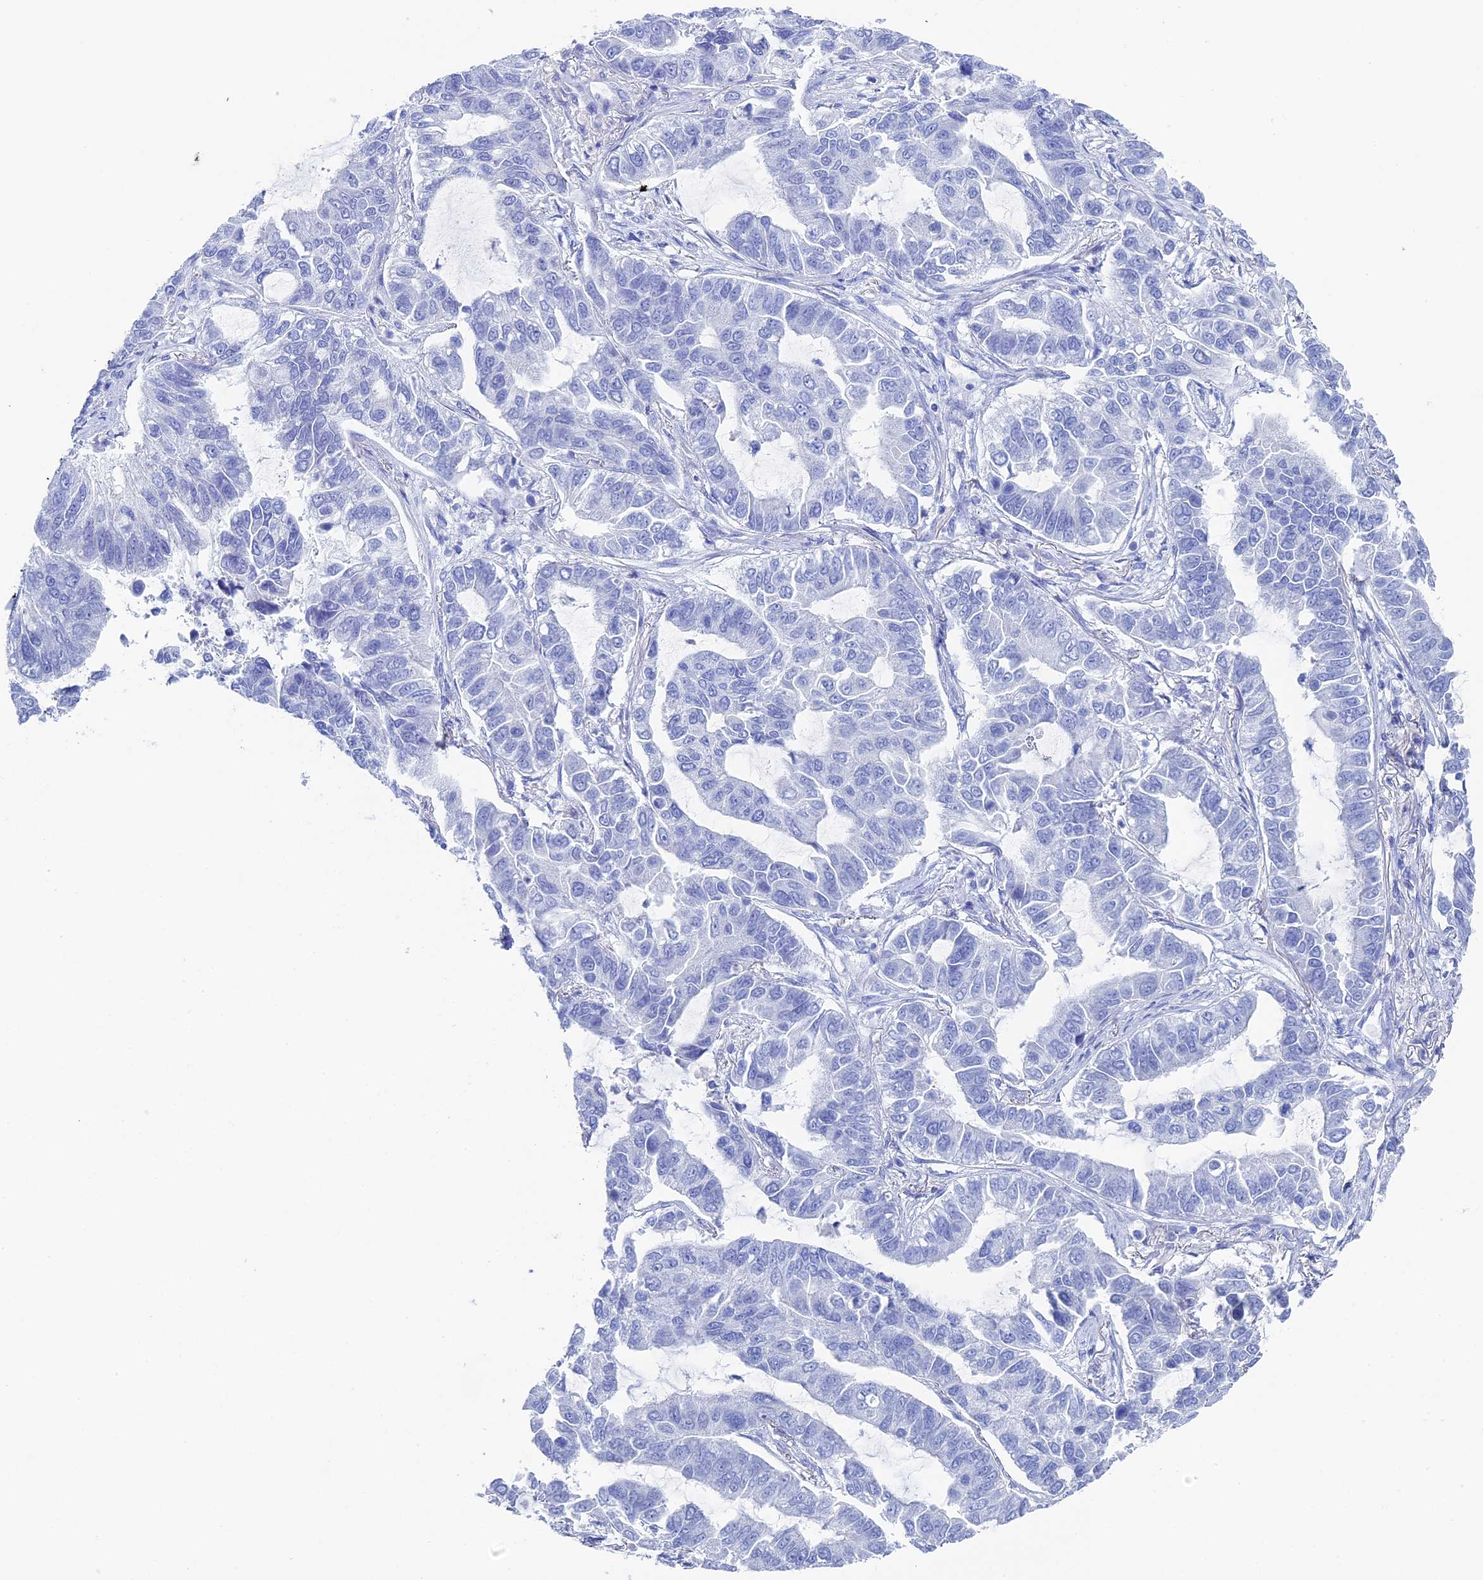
{"staining": {"intensity": "negative", "quantity": "none", "location": "none"}, "tissue": "lung cancer", "cell_type": "Tumor cells", "image_type": "cancer", "snomed": [{"axis": "morphology", "description": "Adenocarcinoma, NOS"}, {"axis": "topography", "description": "Lung"}], "caption": "DAB immunohistochemical staining of adenocarcinoma (lung) shows no significant expression in tumor cells.", "gene": "UNC119", "patient": {"sex": "male", "age": 64}}